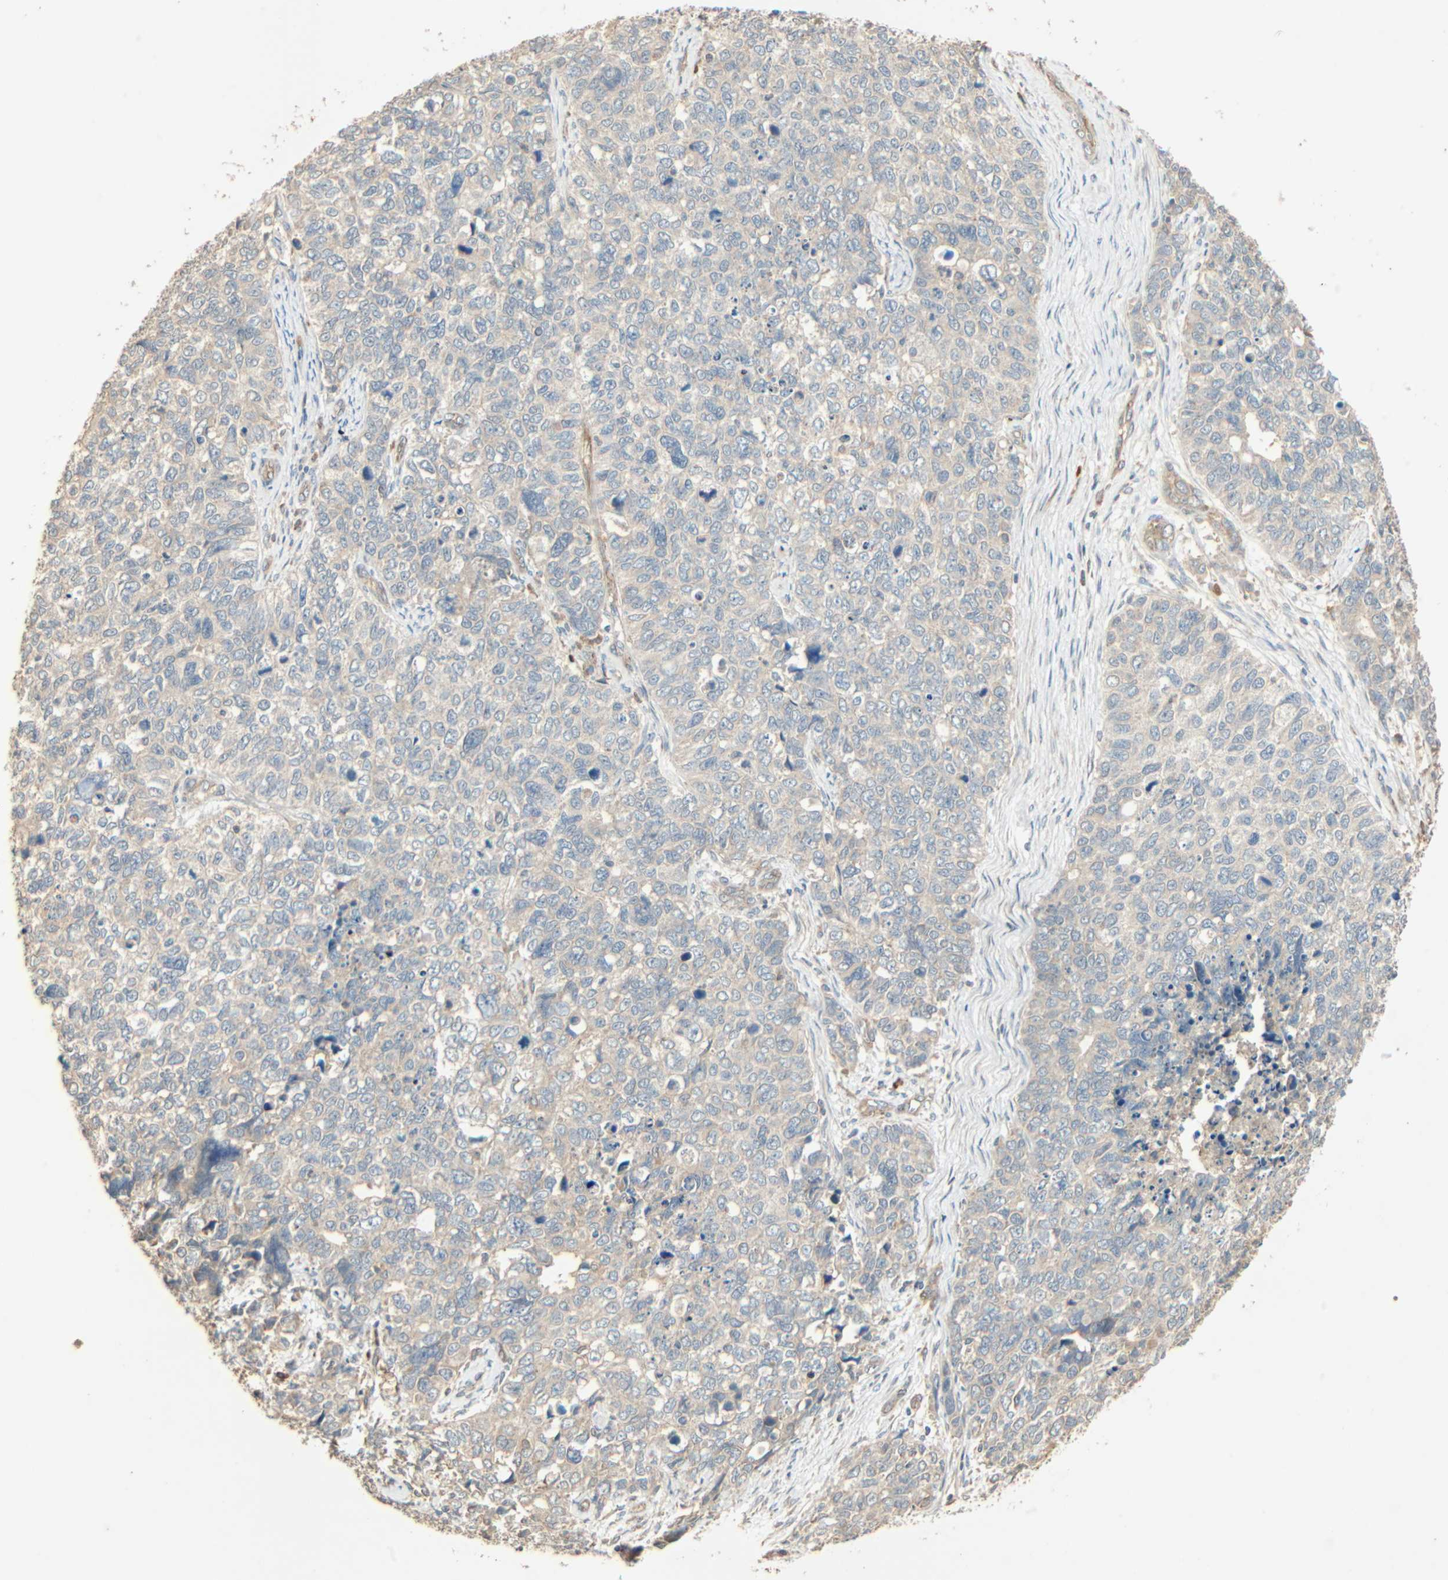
{"staining": {"intensity": "negative", "quantity": "none", "location": "none"}, "tissue": "cervical cancer", "cell_type": "Tumor cells", "image_type": "cancer", "snomed": [{"axis": "morphology", "description": "Squamous cell carcinoma, NOS"}, {"axis": "topography", "description": "Cervix"}], "caption": "Squamous cell carcinoma (cervical) was stained to show a protein in brown. There is no significant positivity in tumor cells.", "gene": "GALK1", "patient": {"sex": "female", "age": 63}}